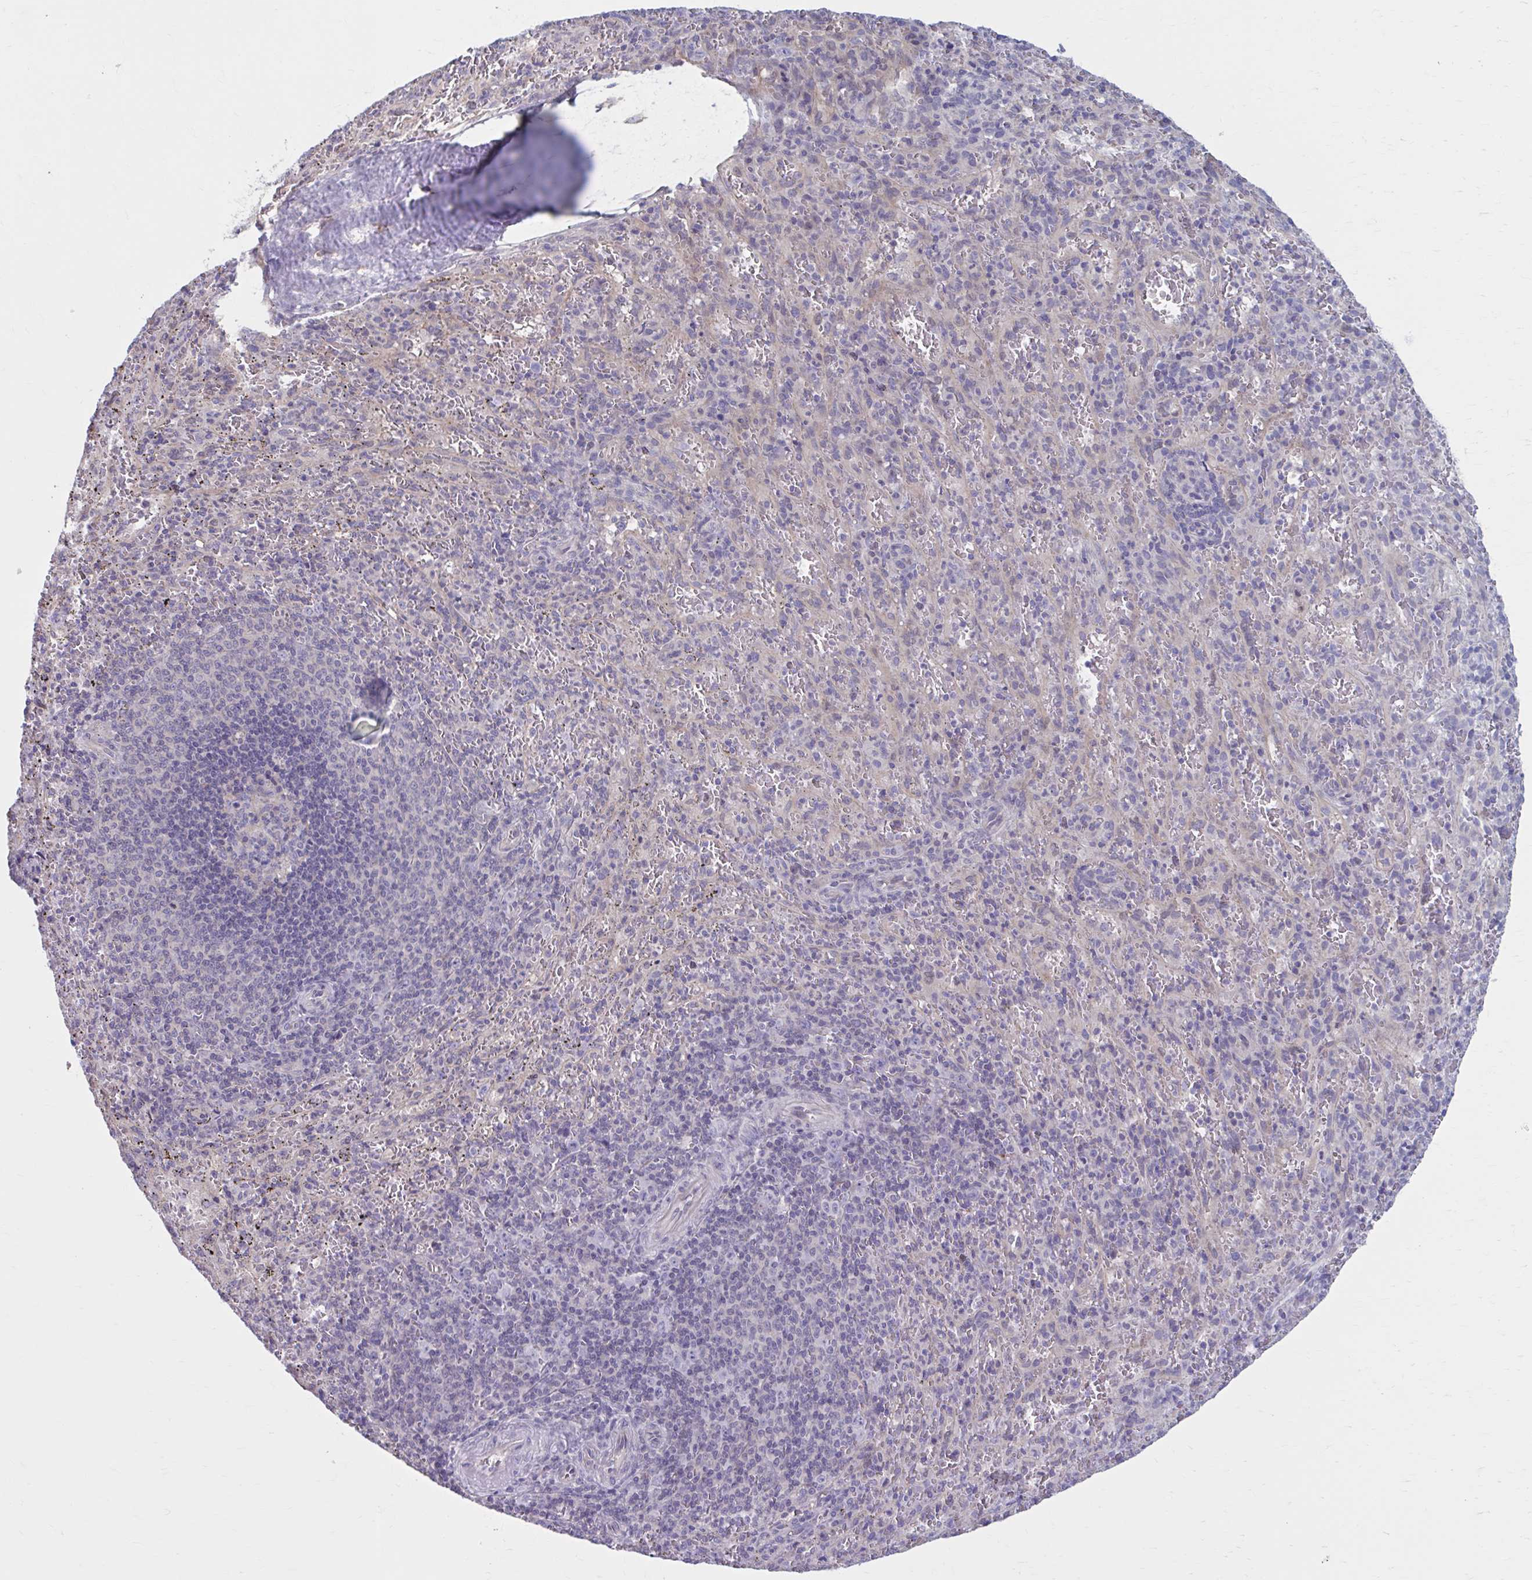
{"staining": {"intensity": "negative", "quantity": "none", "location": "none"}, "tissue": "spleen", "cell_type": "Cells in red pulp", "image_type": "normal", "snomed": [{"axis": "morphology", "description": "Normal tissue, NOS"}, {"axis": "topography", "description": "Spleen"}], "caption": "Immunohistochemical staining of normal spleen reveals no significant staining in cells in red pulp.", "gene": "CHST3", "patient": {"sex": "male", "age": 57}}